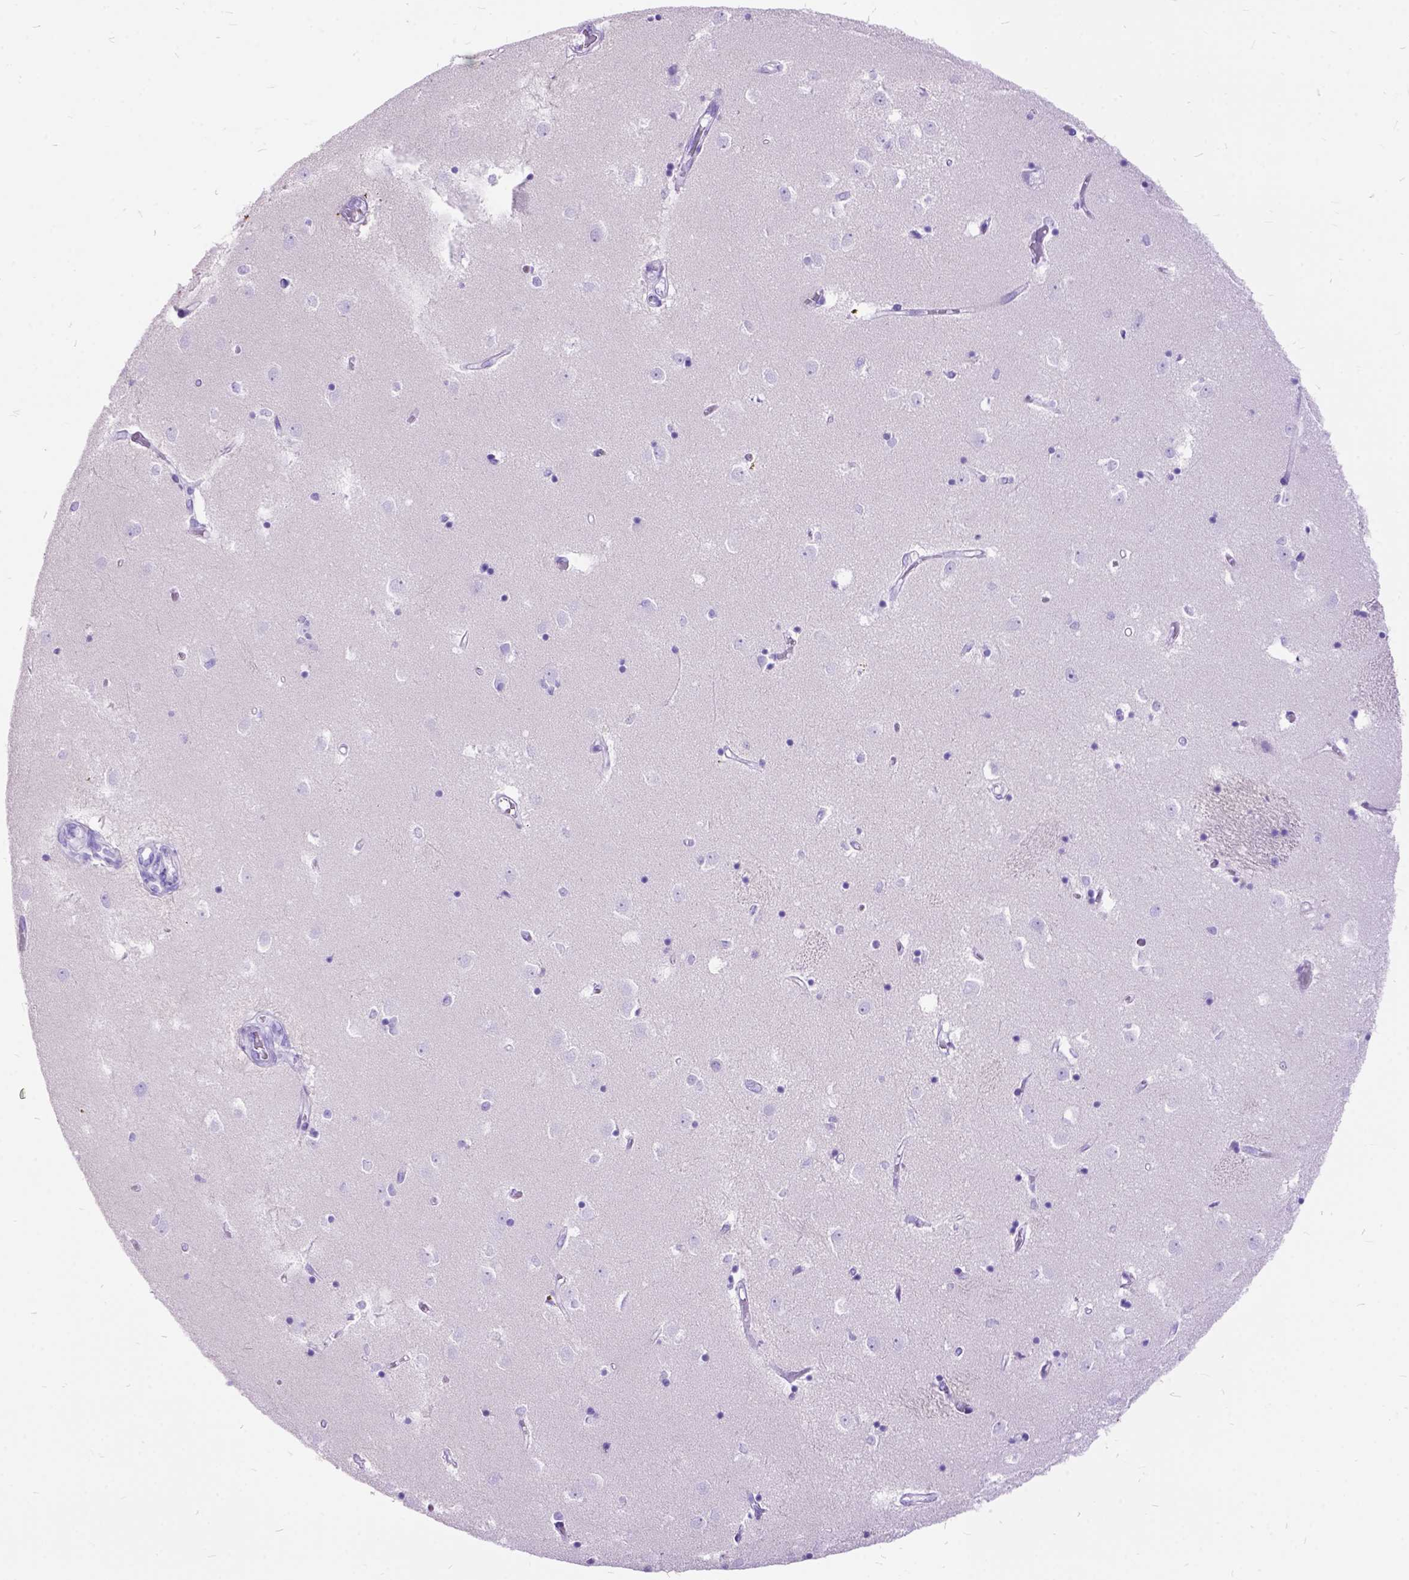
{"staining": {"intensity": "negative", "quantity": "none", "location": "none"}, "tissue": "caudate", "cell_type": "Glial cells", "image_type": "normal", "snomed": [{"axis": "morphology", "description": "Normal tissue, NOS"}, {"axis": "topography", "description": "Lateral ventricle wall"}], "caption": "The micrograph shows no staining of glial cells in normal caudate. (Stains: DAB (3,3'-diaminobenzidine) IHC with hematoxylin counter stain, Microscopy: brightfield microscopy at high magnification).", "gene": "DNAH2", "patient": {"sex": "male", "age": 54}}